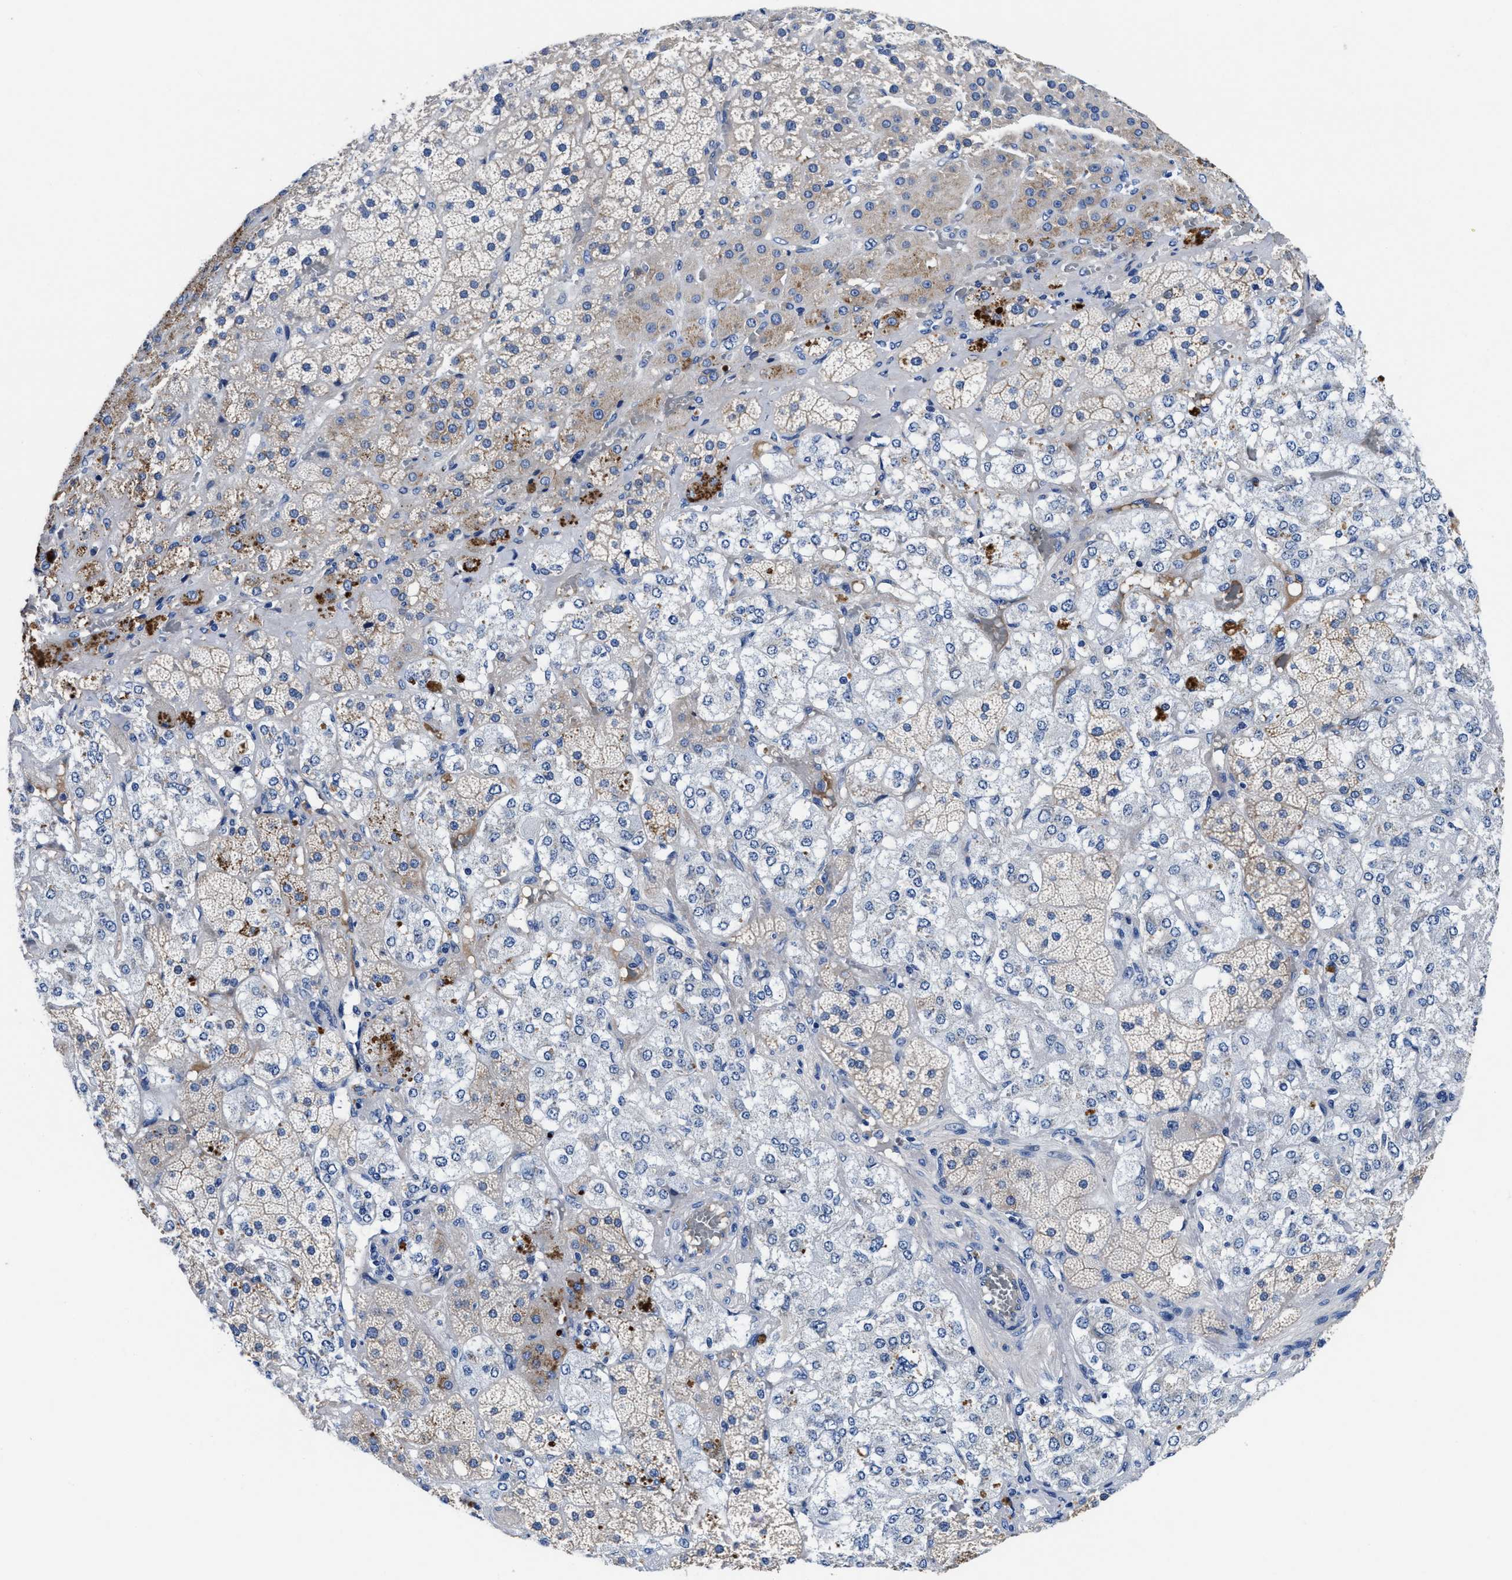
{"staining": {"intensity": "moderate", "quantity": "<25%", "location": "cytoplasmic/membranous"}, "tissue": "adrenal gland", "cell_type": "Glandular cells", "image_type": "normal", "snomed": [{"axis": "morphology", "description": "Normal tissue, NOS"}, {"axis": "topography", "description": "Adrenal gland"}], "caption": "IHC (DAB (3,3'-diaminobenzidine)) staining of normal adrenal gland shows moderate cytoplasmic/membranous protein staining in about <25% of glandular cells.", "gene": "DHRS13", "patient": {"sex": "male", "age": 57}}